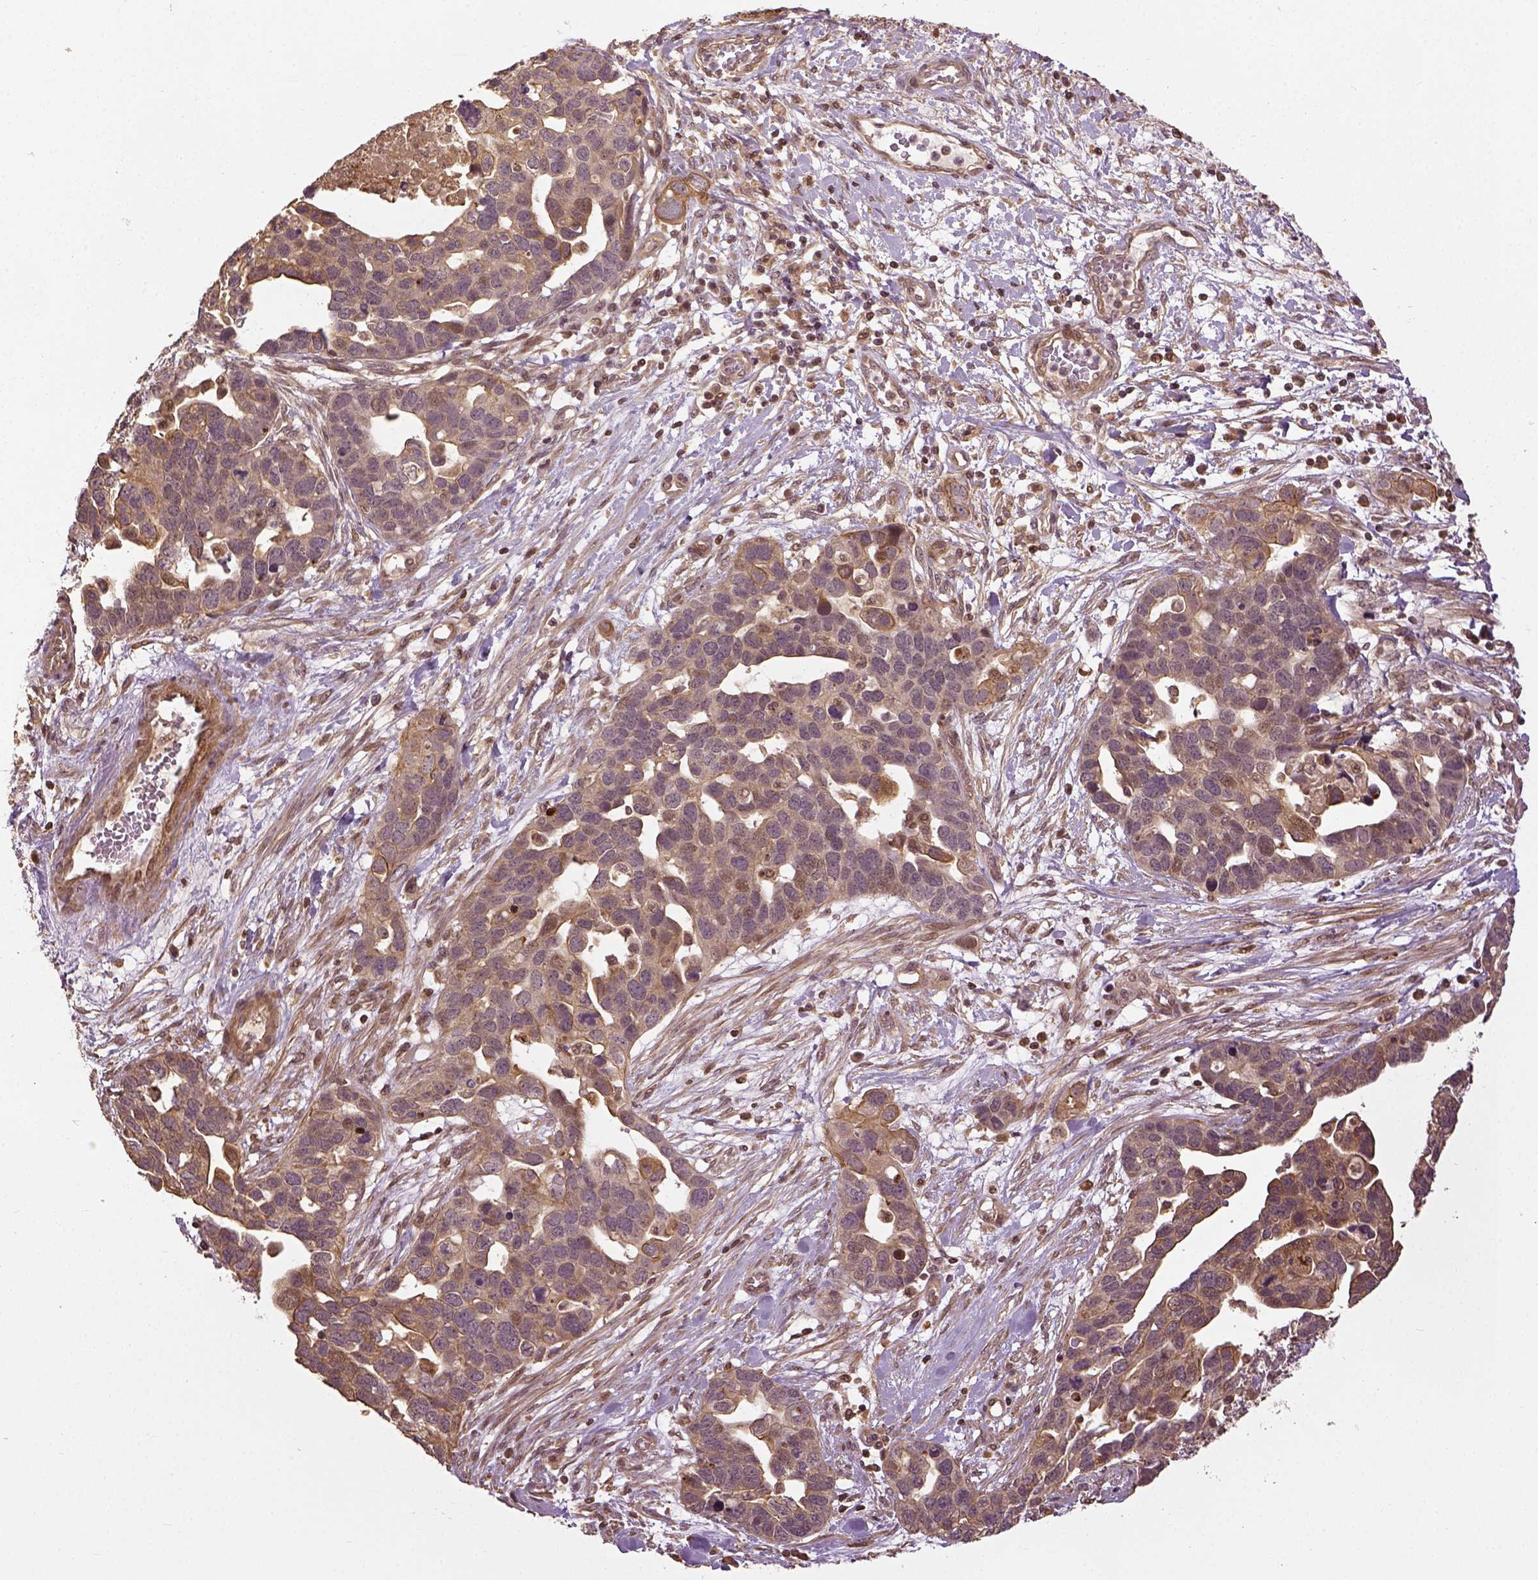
{"staining": {"intensity": "weak", "quantity": ">75%", "location": "cytoplasmic/membranous"}, "tissue": "ovarian cancer", "cell_type": "Tumor cells", "image_type": "cancer", "snomed": [{"axis": "morphology", "description": "Cystadenocarcinoma, serous, NOS"}, {"axis": "topography", "description": "Ovary"}], "caption": "Serous cystadenocarcinoma (ovarian) tissue exhibits weak cytoplasmic/membranous staining in about >75% of tumor cells", "gene": "VEGFA", "patient": {"sex": "female", "age": 54}}